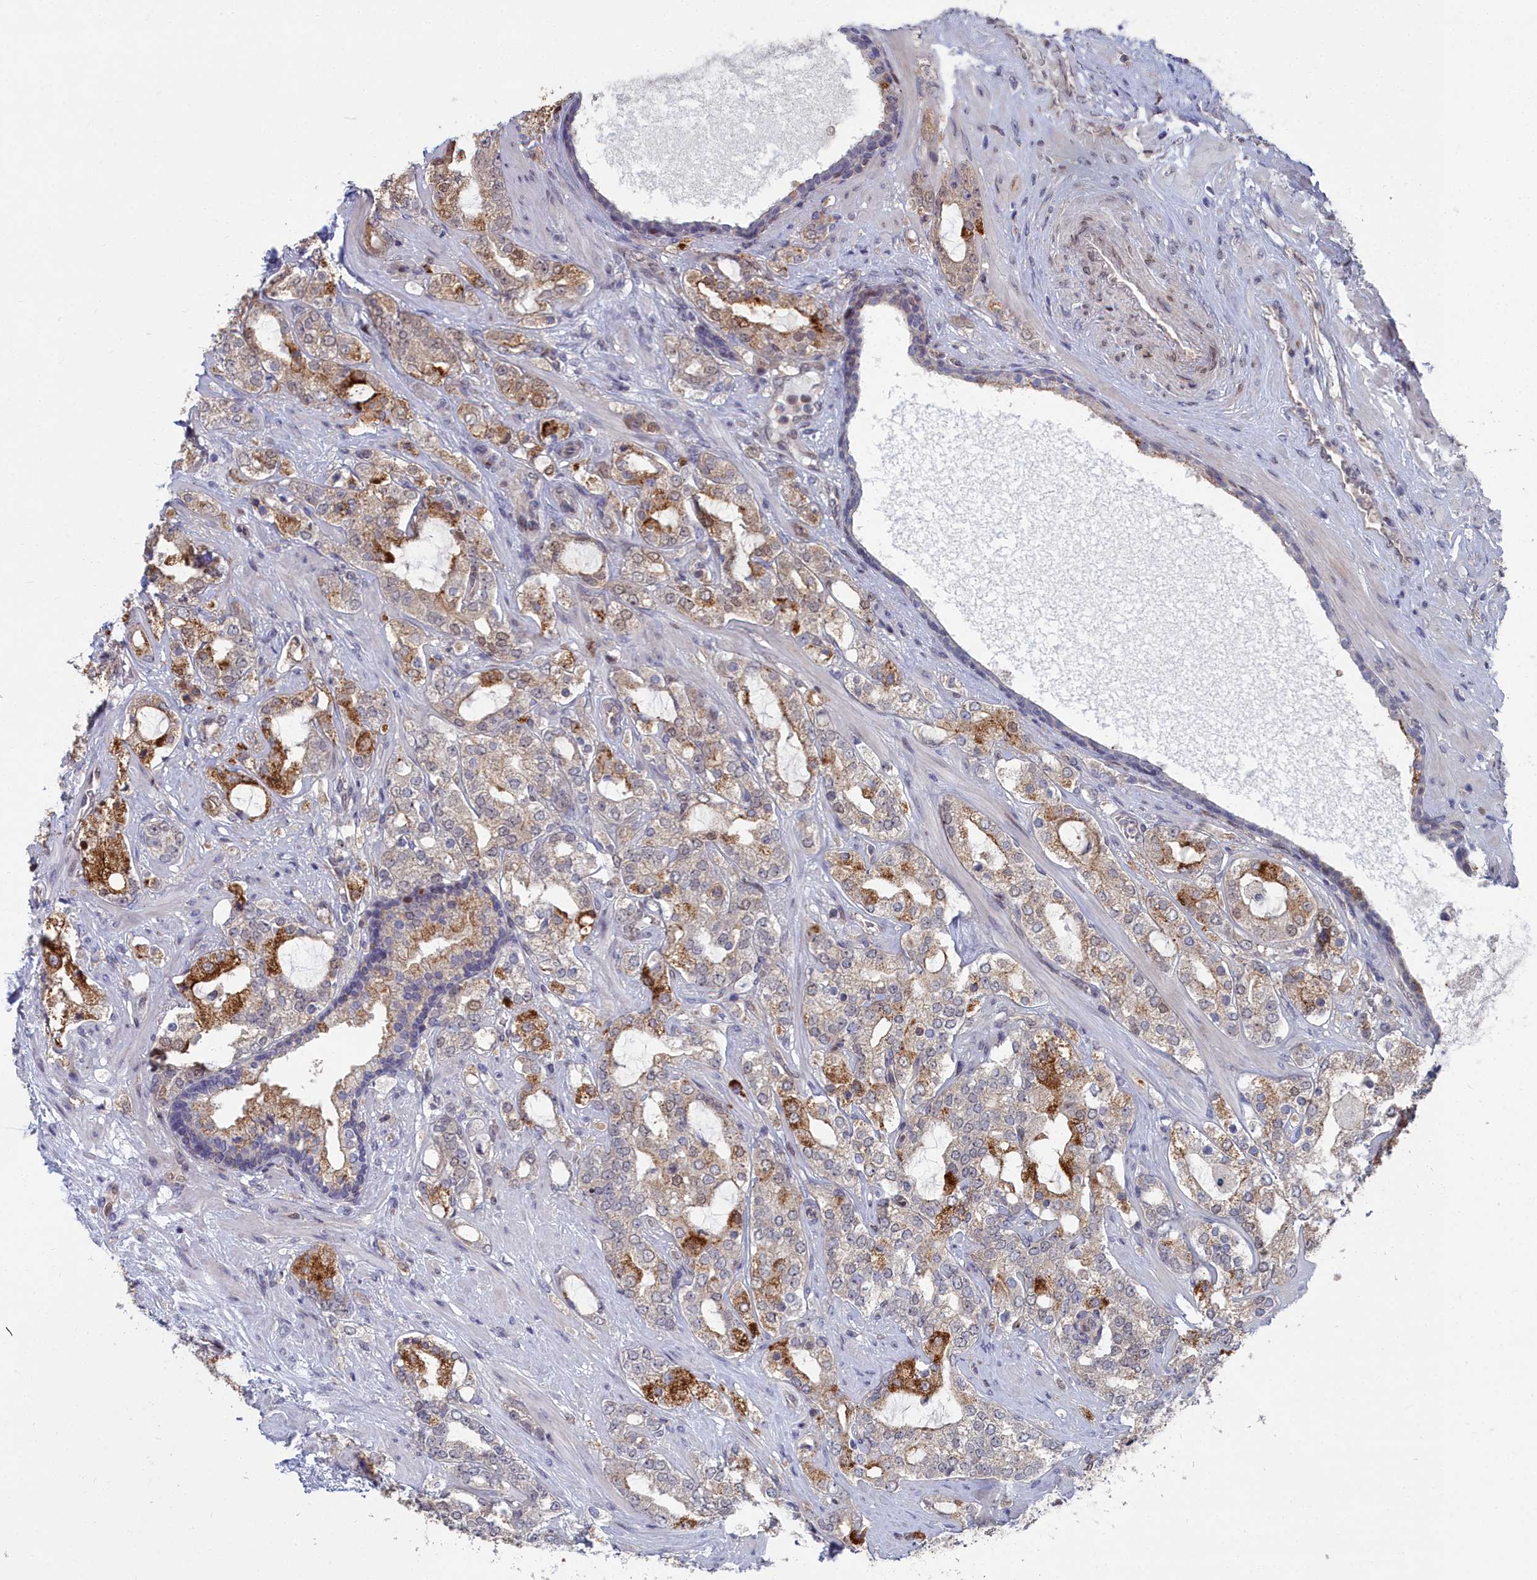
{"staining": {"intensity": "moderate", "quantity": "<25%", "location": "cytoplasmic/membranous"}, "tissue": "prostate cancer", "cell_type": "Tumor cells", "image_type": "cancer", "snomed": [{"axis": "morphology", "description": "Adenocarcinoma, High grade"}, {"axis": "topography", "description": "Prostate"}], "caption": "Immunohistochemical staining of human prostate cancer (high-grade adenocarcinoma) reveals low levels of moderate cytoplasmic/membranous positivity in about <25% of tumor cells.", "gene": "RPS27A", "patient": {"sex": "male", "age": 64}}